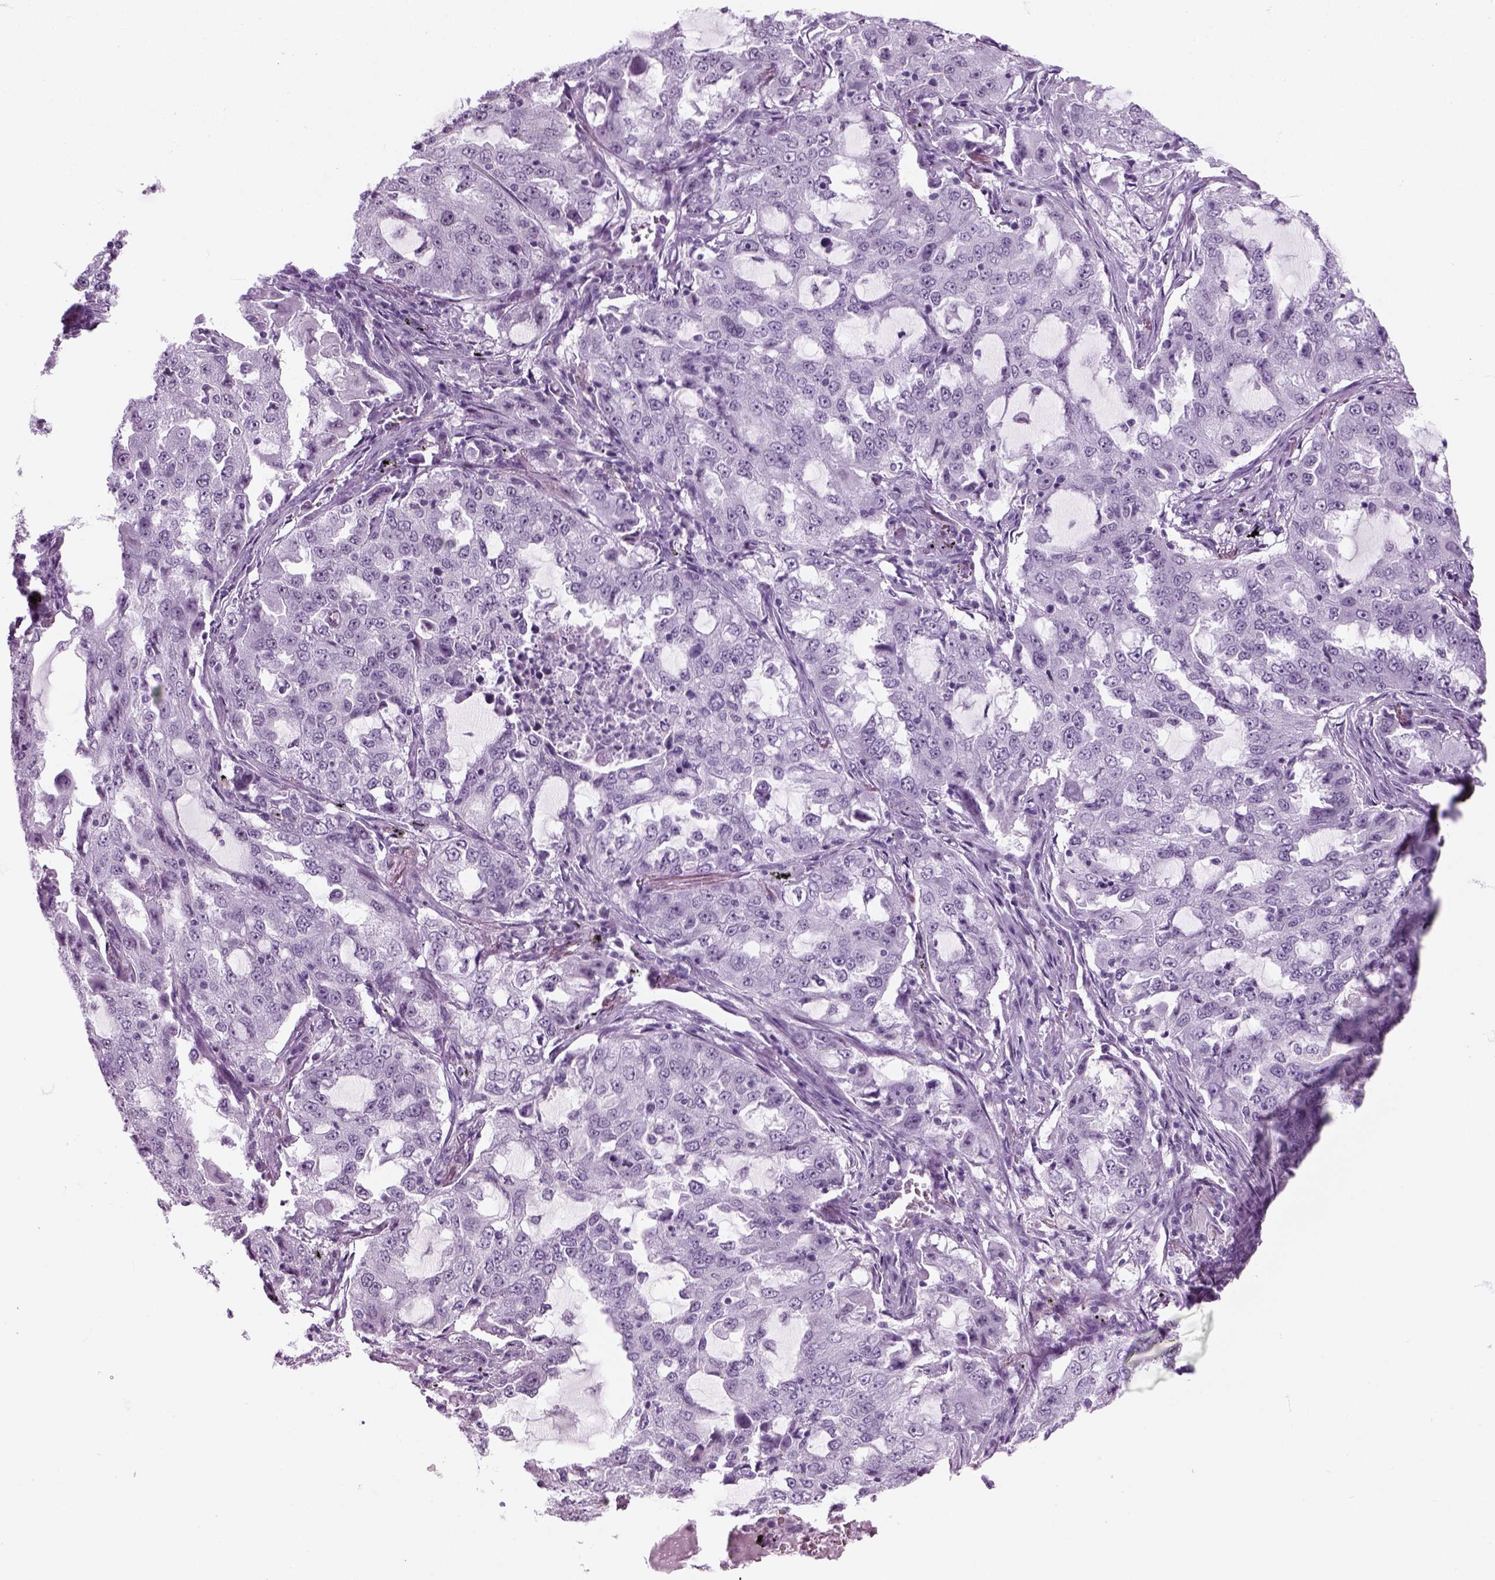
{"staining": {"intensity": "negative", "quantity": "none", "location": "none"}, "tissue": "lung cancer", "cell_type": "Tumor cells", "image_type": "cancer", "snomed": [{"axis": "morphology", "description": "Adenocarcinoma, NOS"}, {"axis": "topography", "description": "Lung"}], "caption": "Human lung cancer stained for a protein using IHC reveals no expression in tumor cells.", "gene": "ZNF865", "patient": {"sex": "female", "age": 61}}